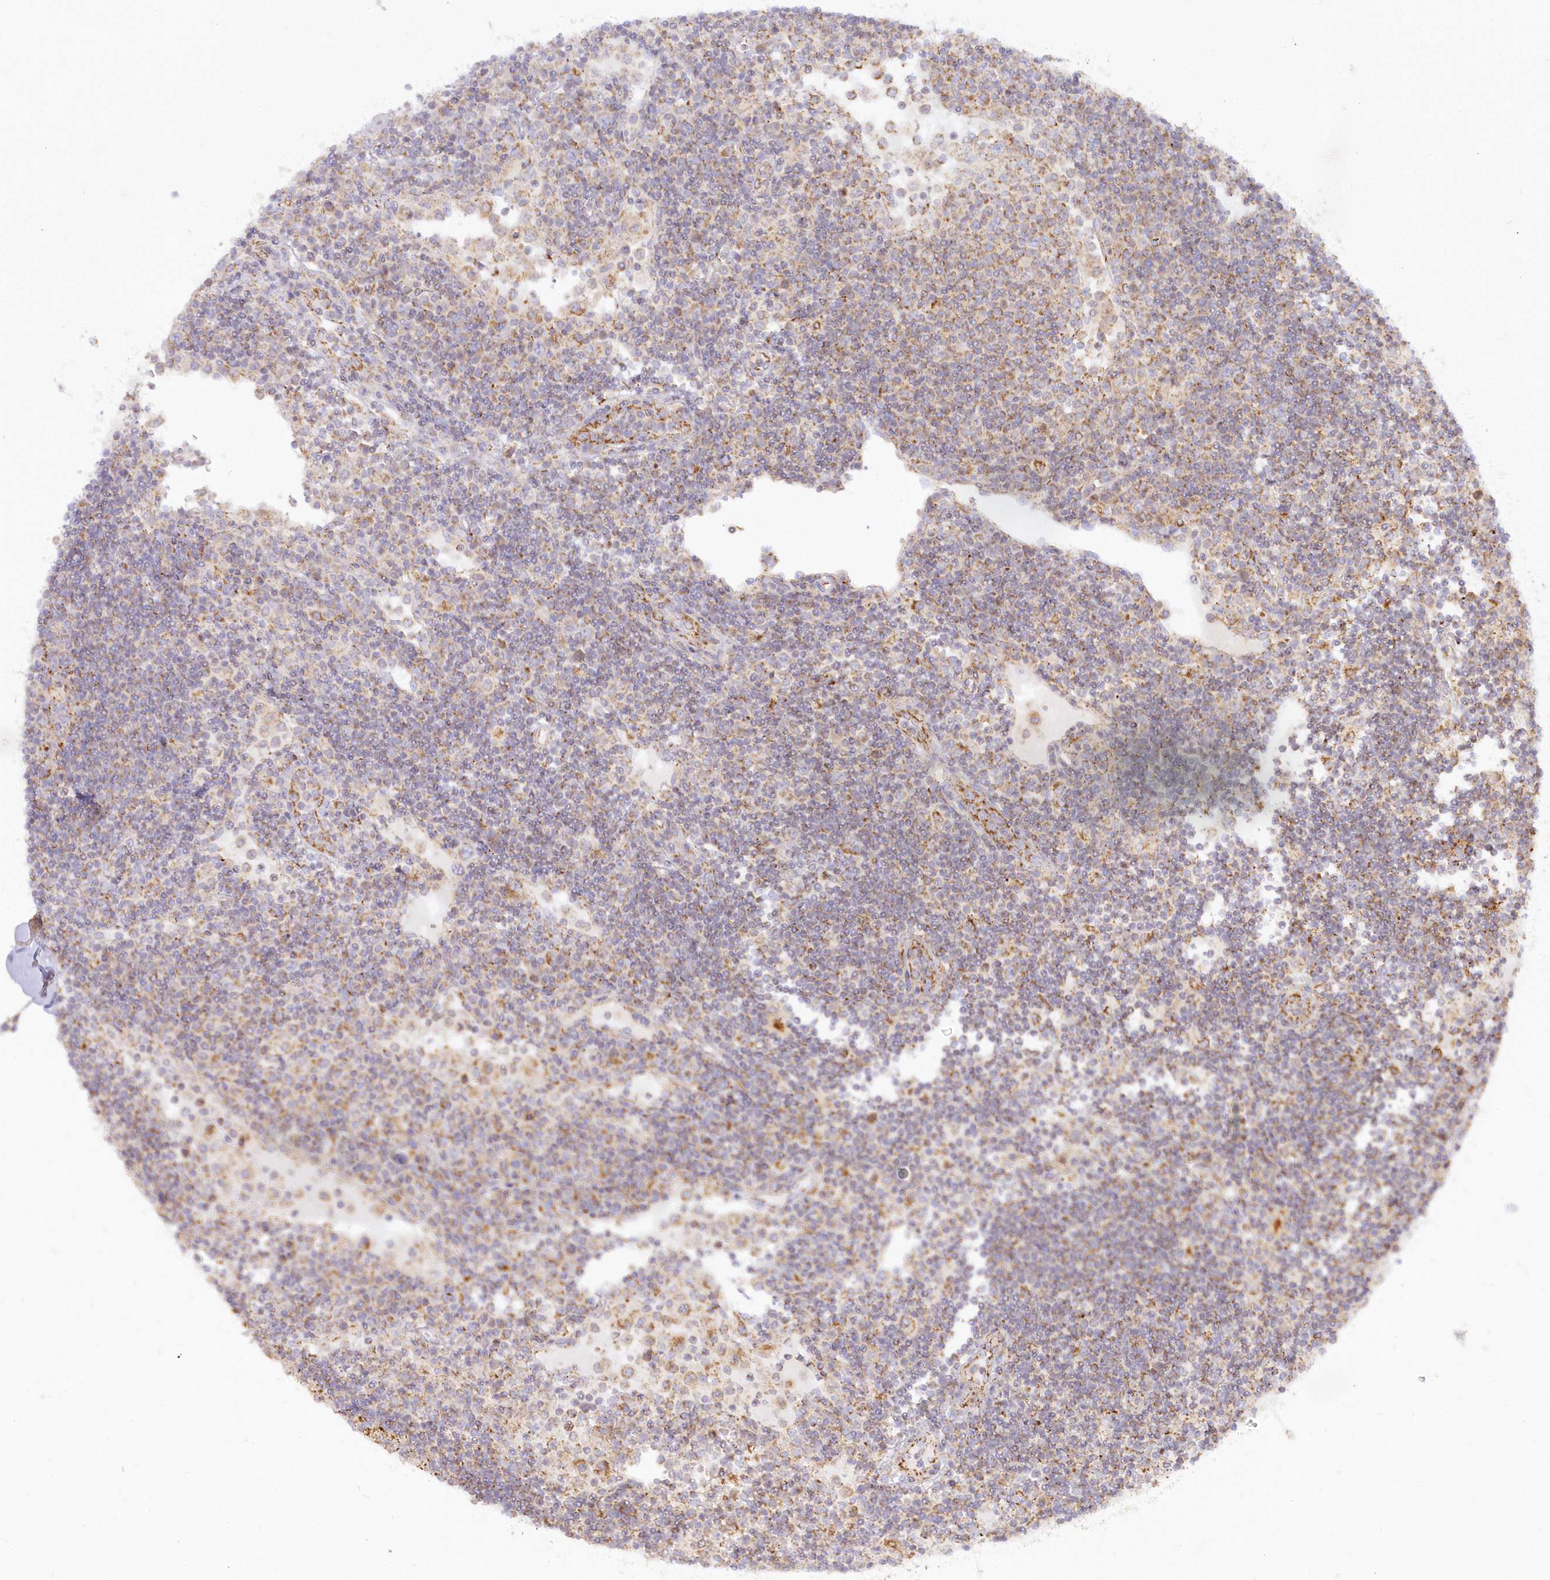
{"staining": {"intensity": "moderate", "quantity": "<25%", "location": "cytoplasmic/membranous"}, "tissue": "lymph node", "cell_type": "Non-germinal center cells", "image_type": "normal", "snomed": [{"axis": "morphology", "description": "Normal tissue, NOS"}, {"axis": "topography", "description": "Lymph node"}], "caption": "Immunohistochemistry micrograph of unremarkable lymph node: human lymph node stained using immunohistochemistry displays low levels of moderate protein expression localized specifically in the cytoplasmic/membranous of non-germinal center cells, appearing as a cytoplasmic/membranous brown color.", "gene": "TBC1D14", "patient": {"sex": "female", "age": 53}}